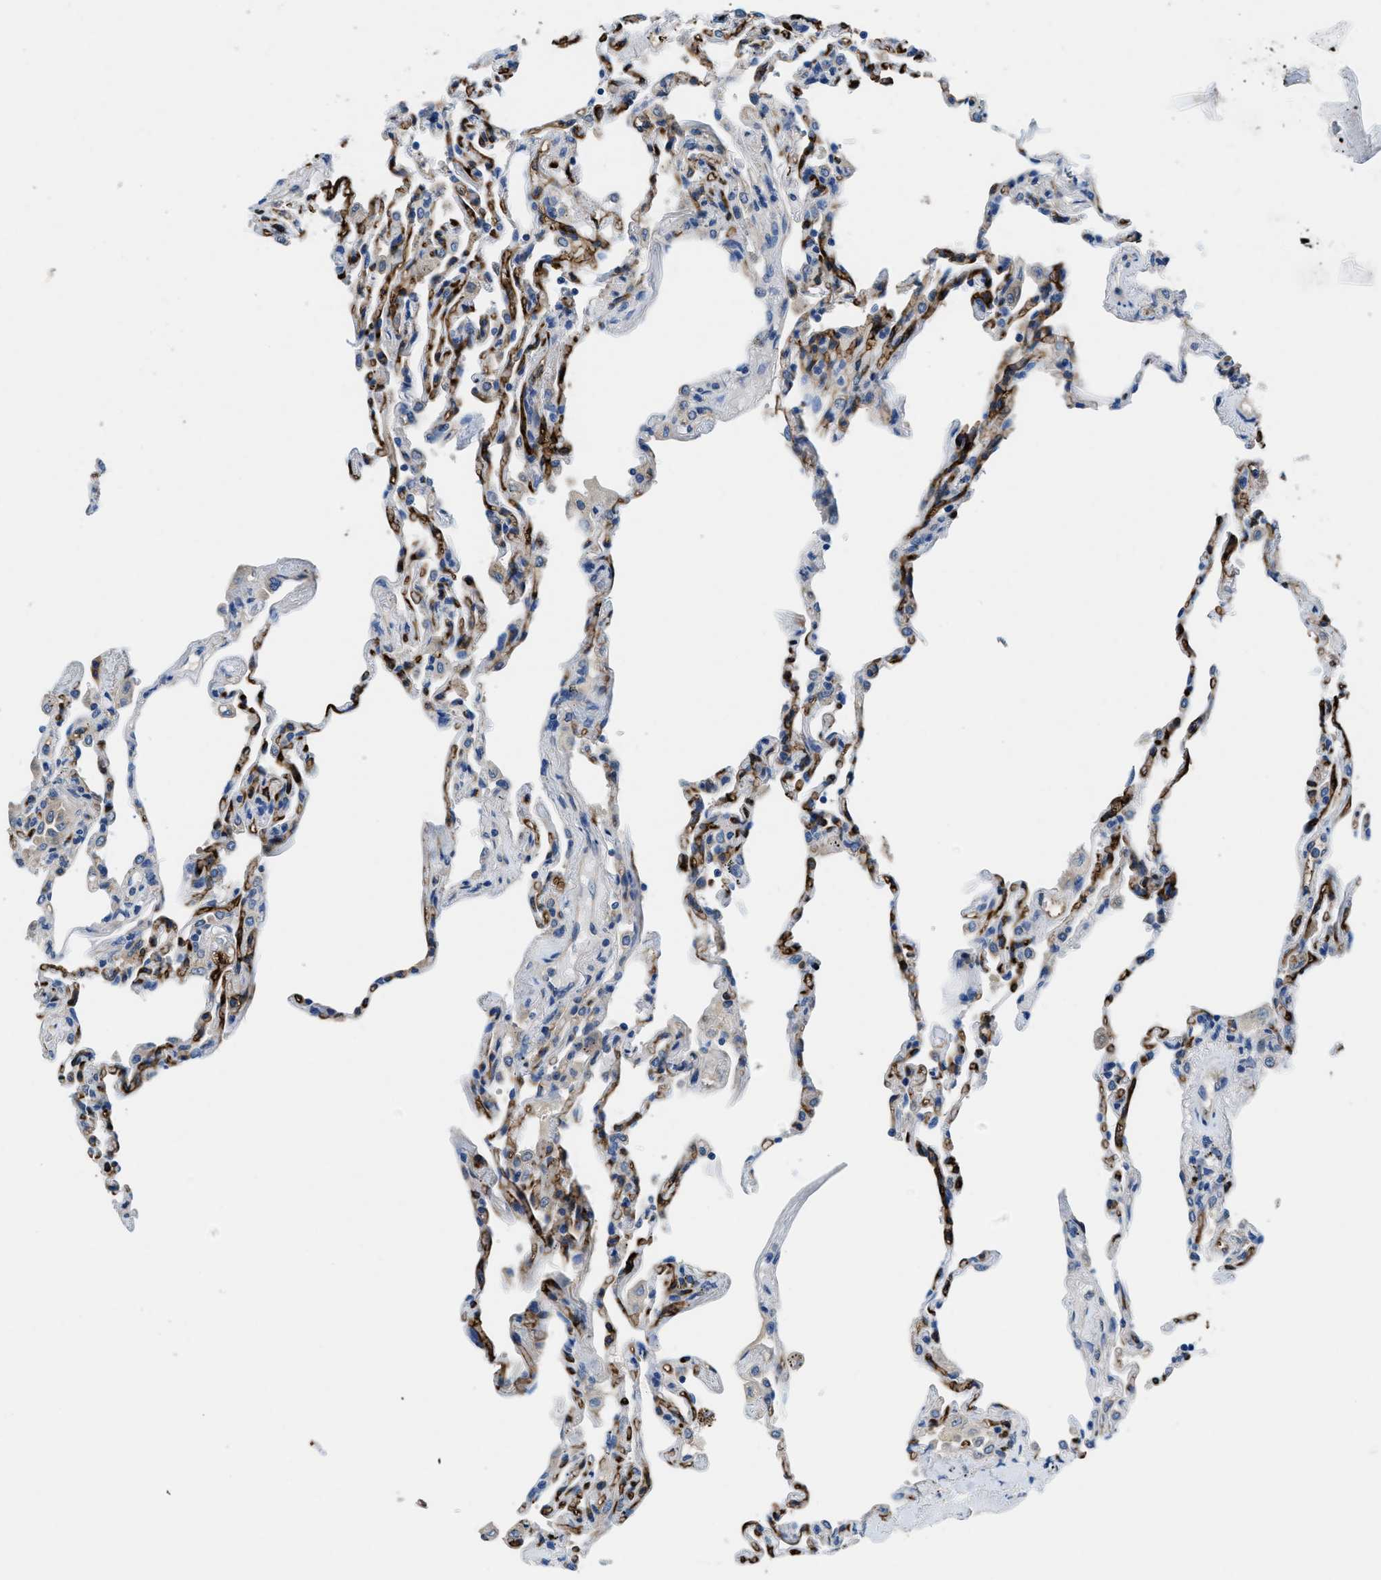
{"staining": {"intensity": "negative", "quantity": "none", "location": "none"}, "tissue": "lung", "cell_type": "Alveolar cells", "image_type": "normal", "snomed": [{"axis": "morphology", "description": "Normal tissue, NOS"}, {"axis": "topography", "description": "Lung"}], "caption": "Alveolar cells show no significant protein positivity in normal lung.", "gene": "PGR", "patient": {"sex": "male", "age": 59}}